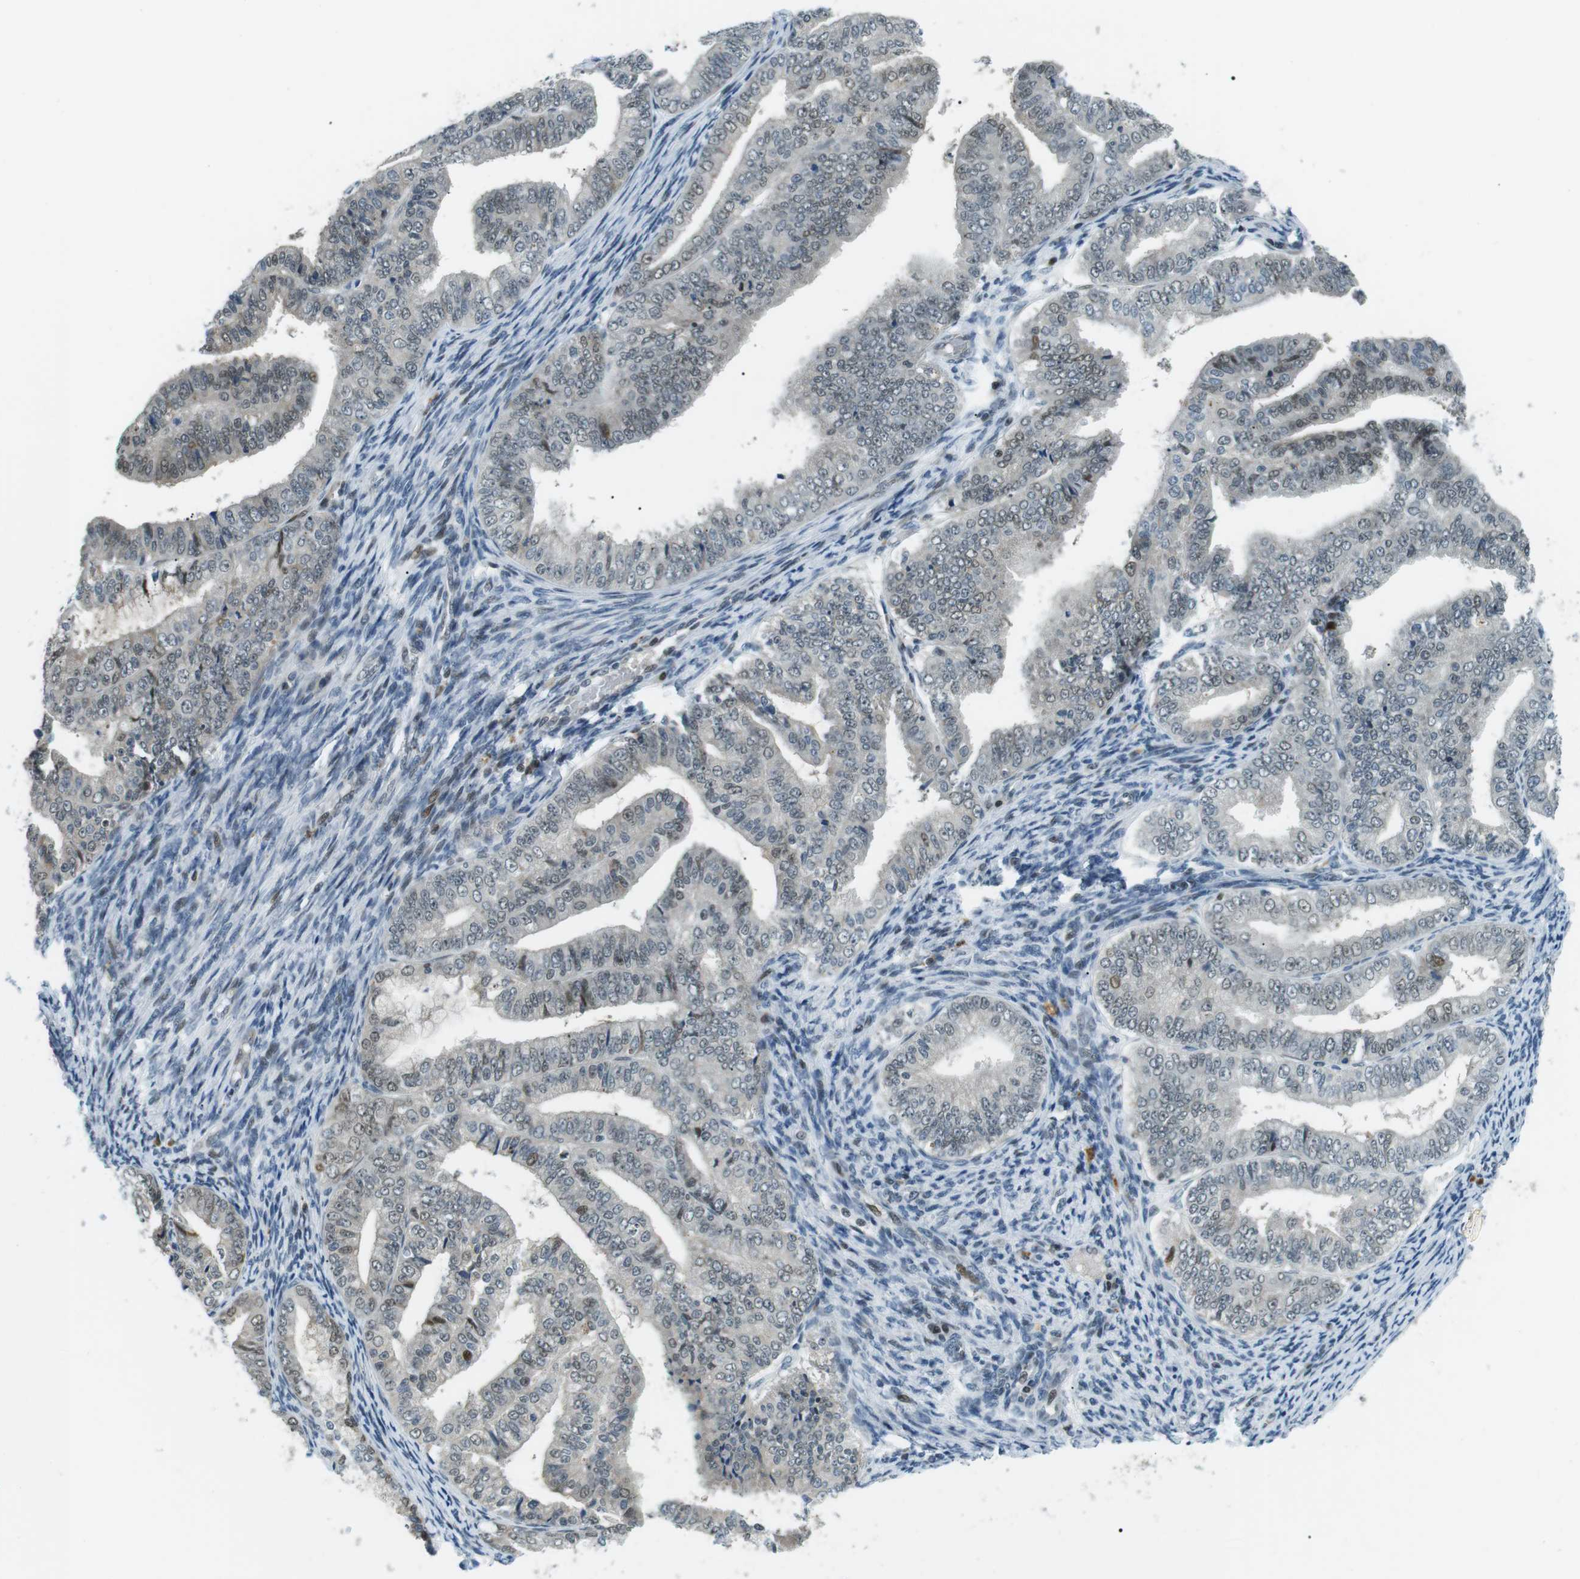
{"staining": {"intensity": "moderate", "quantity": "<25%", "location": "nuclear"}, "tissue": "endometrial cancer", "cell_type": "Tumor cells", "image_type": "cancer", "snomed": [{"axis": "morphology", "description": "Adenocarcinoma, NOS"}, {"axis": "topography", "description": "Endometrium"}], "caption": "High-magnification brightfield microscopy of endometrial adenocarcinoma stained with DAB (3,3'-diaminobenzidine) (brown) and counterstained with hematoxylin (blue). tumor cells exhibit moderate nuclear staining is seen in about<25% of cells. Ihc stains the protein of interest in brown and the nuclei are stained blue.", "gene": "PJA1", "patient": {"sex": "female", "age": 63}}